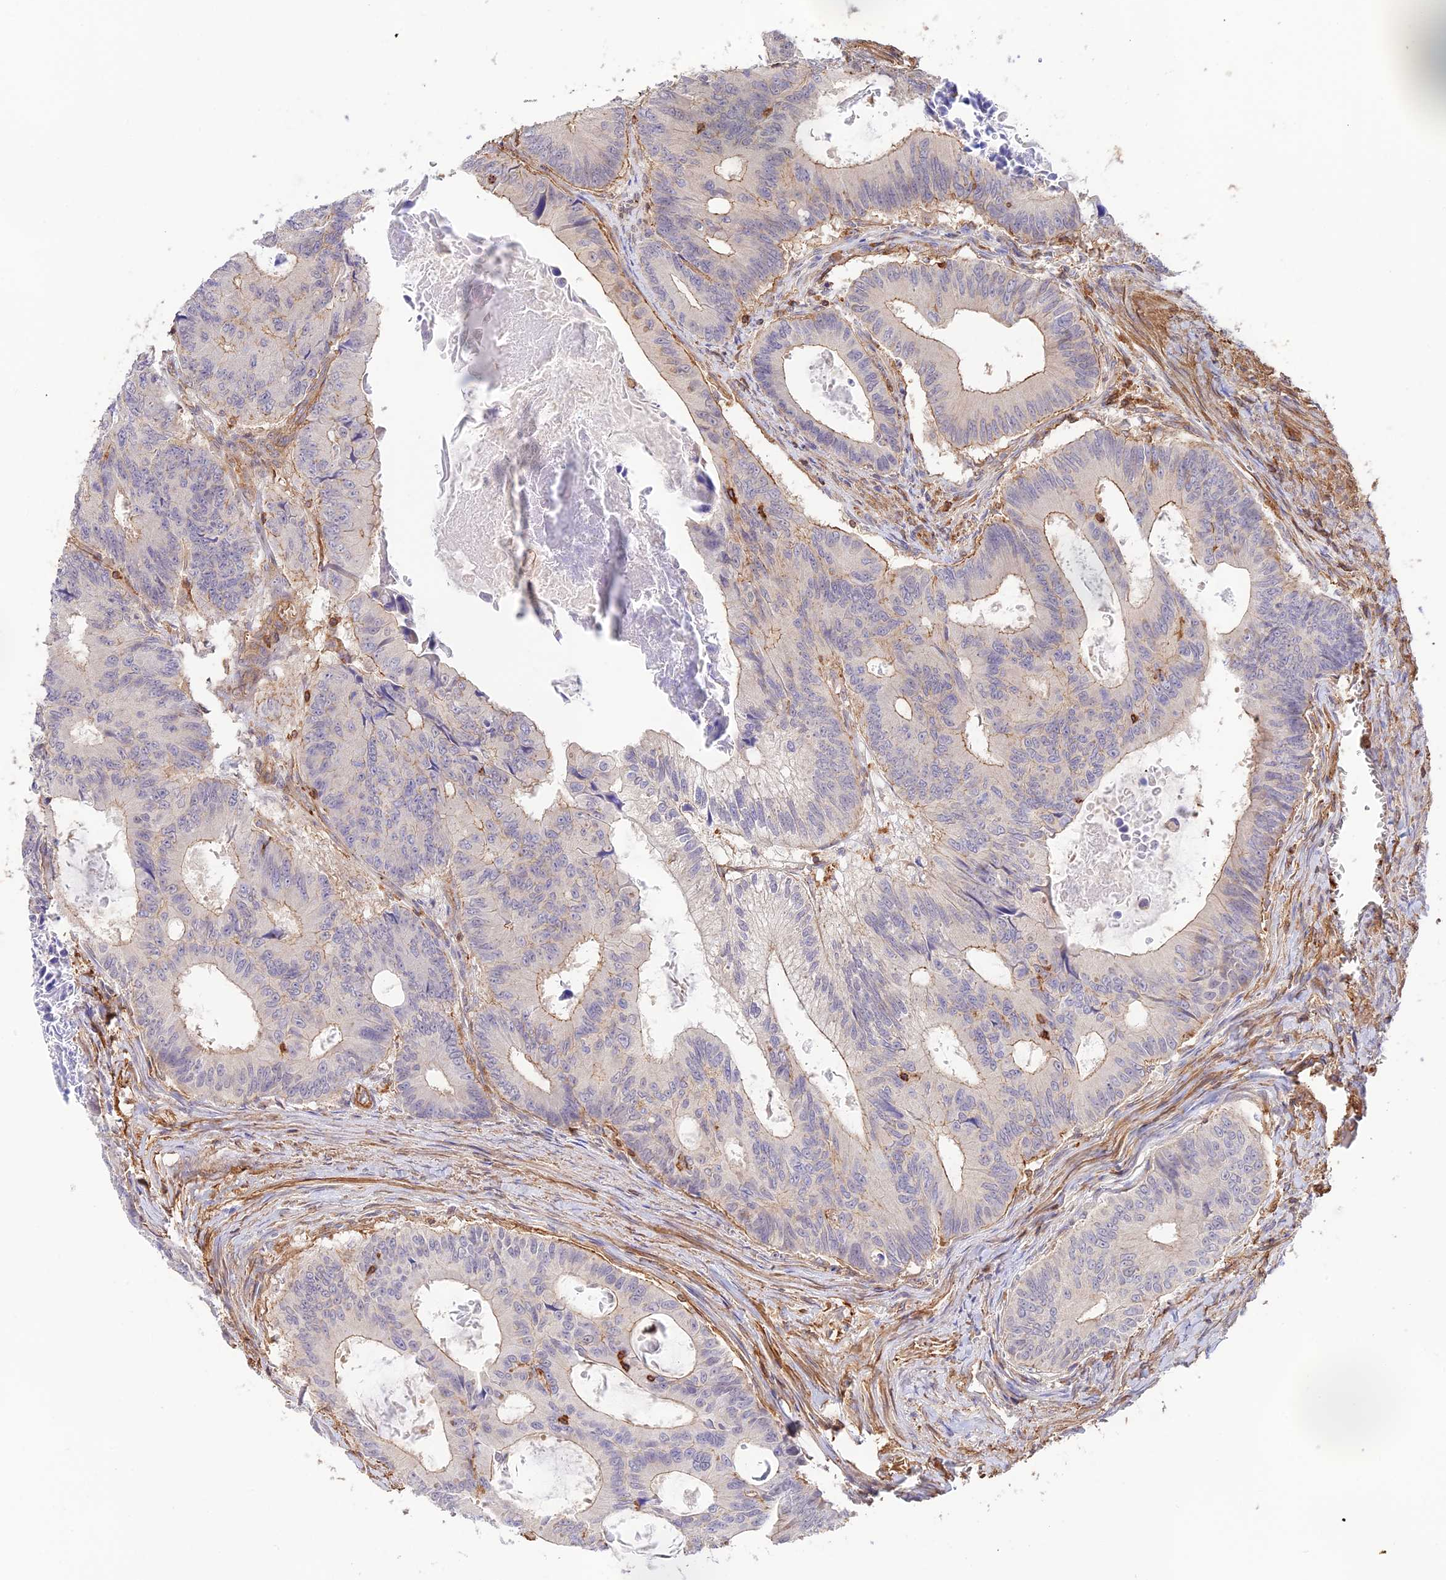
{"staining": {"intensity": "moderate", "quantity": "<25%", "location": "cytoplasmic/membranous"}, "tissue": "colorectal cancer", "cell_type": "Tumor cells", "image_type": "cancer", "snomed": [{"axis": "morphology", "description": "Adenocarcinoma, NOS"}, {"axis": "topography", "description": "Colon"}], "caption": "Immunohistochemical staining of human colorectal adenocarcinoma exhibits low levels of moderate cytoplasmic/membranous expression in approximately <25% of tumor cells.", "gene": "DENND1C", "patient": {"sex": "male", "age": 85}}